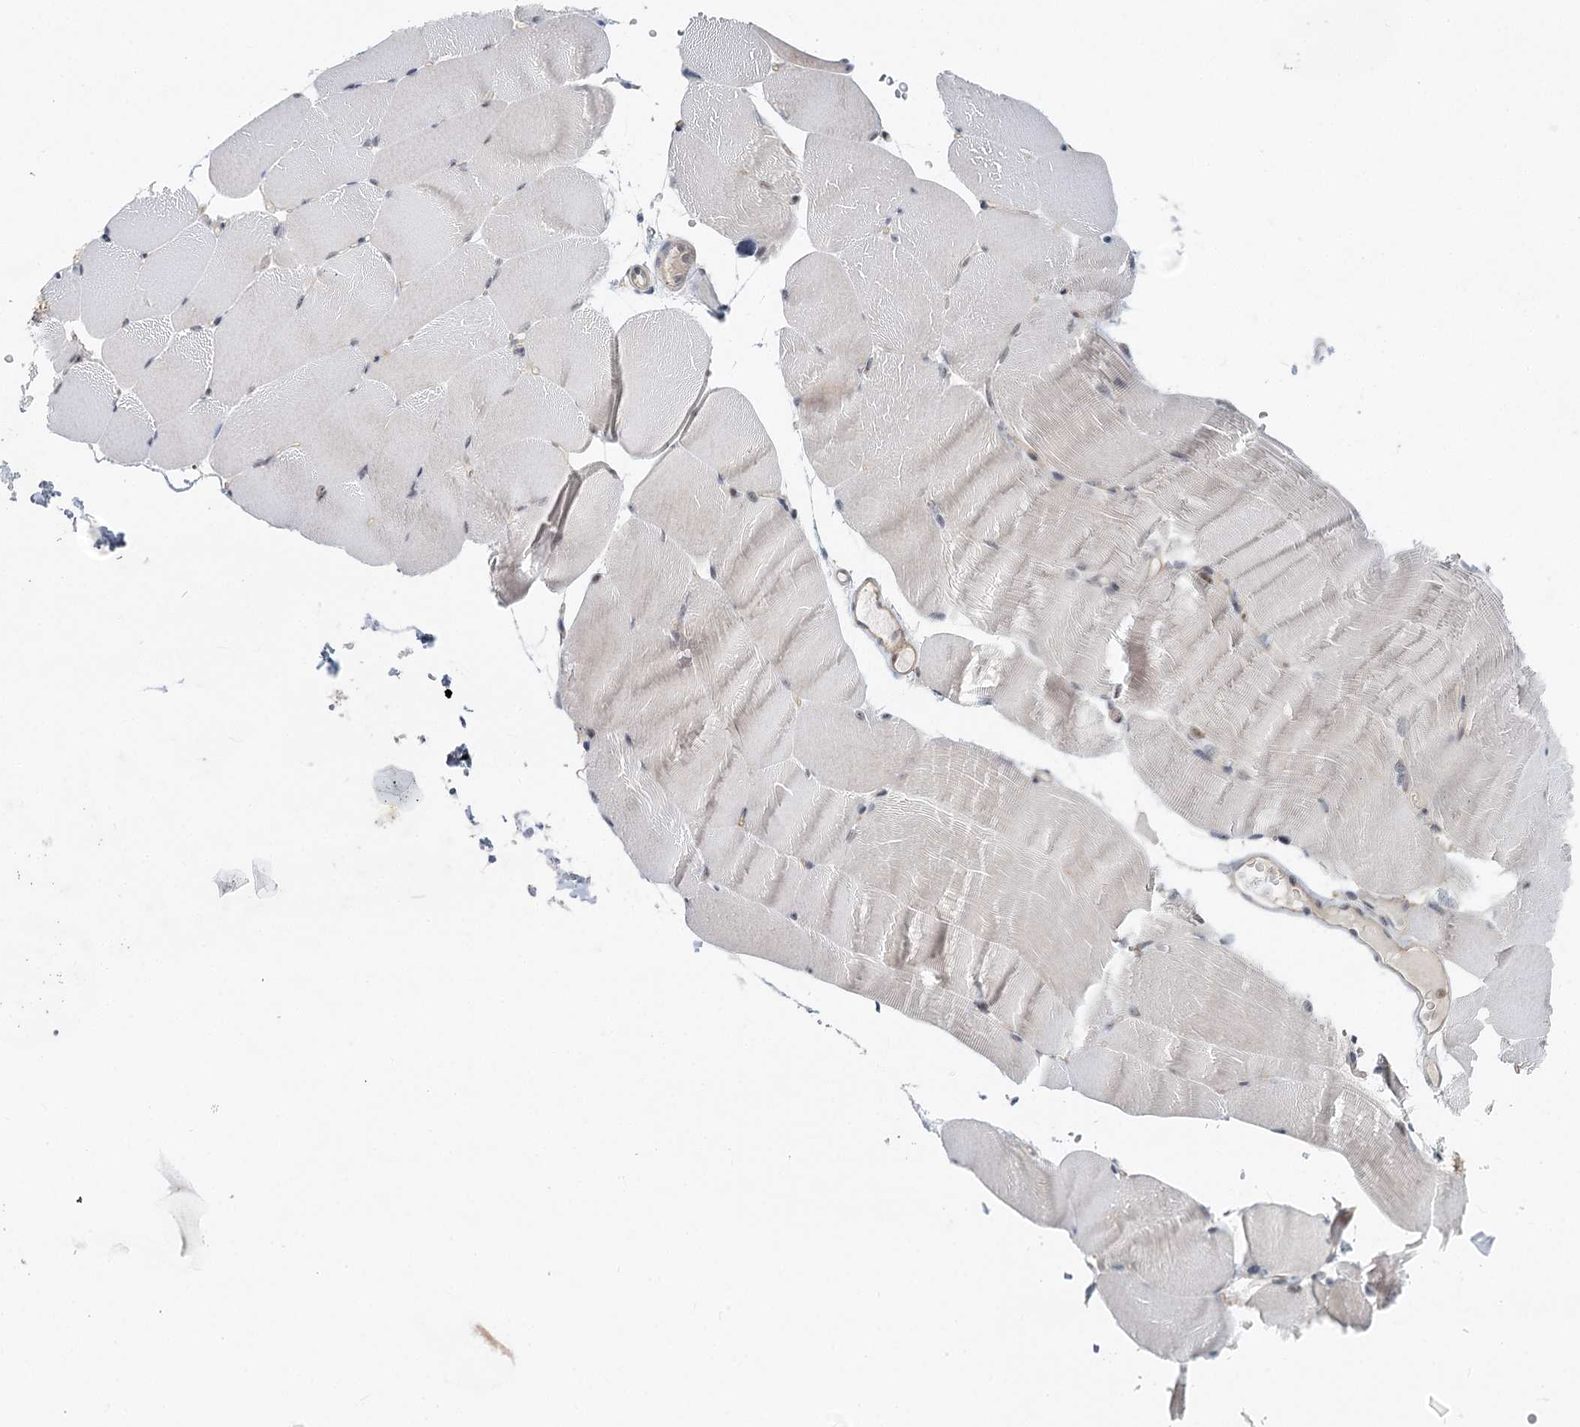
{"staining": {"intensity": "negative", "quantity": "none", "location": "none"}, "tissue": "skeletal muscle", "cell_type": "Myocytes", "image_type": "normal", "snomed": [{"axis": "morphology", "description": "Normal tissue, NOS"}, {"axis": "topography", "description": "Skeletal muscle"}, {"axis": "topography", "description": "Parathyroid gland"}], "caption": "Myocytes show no significant expression in benign skeletal muscle. (Stains: DAB (3,3'-diaminobenzidine) immunohistochemistry with hematoxylin counter stain, Microscopy: brightfield microscopy at high magnification).", "gene": "CDC42SE2", "patient": {"sex": "female", "age": 37}}